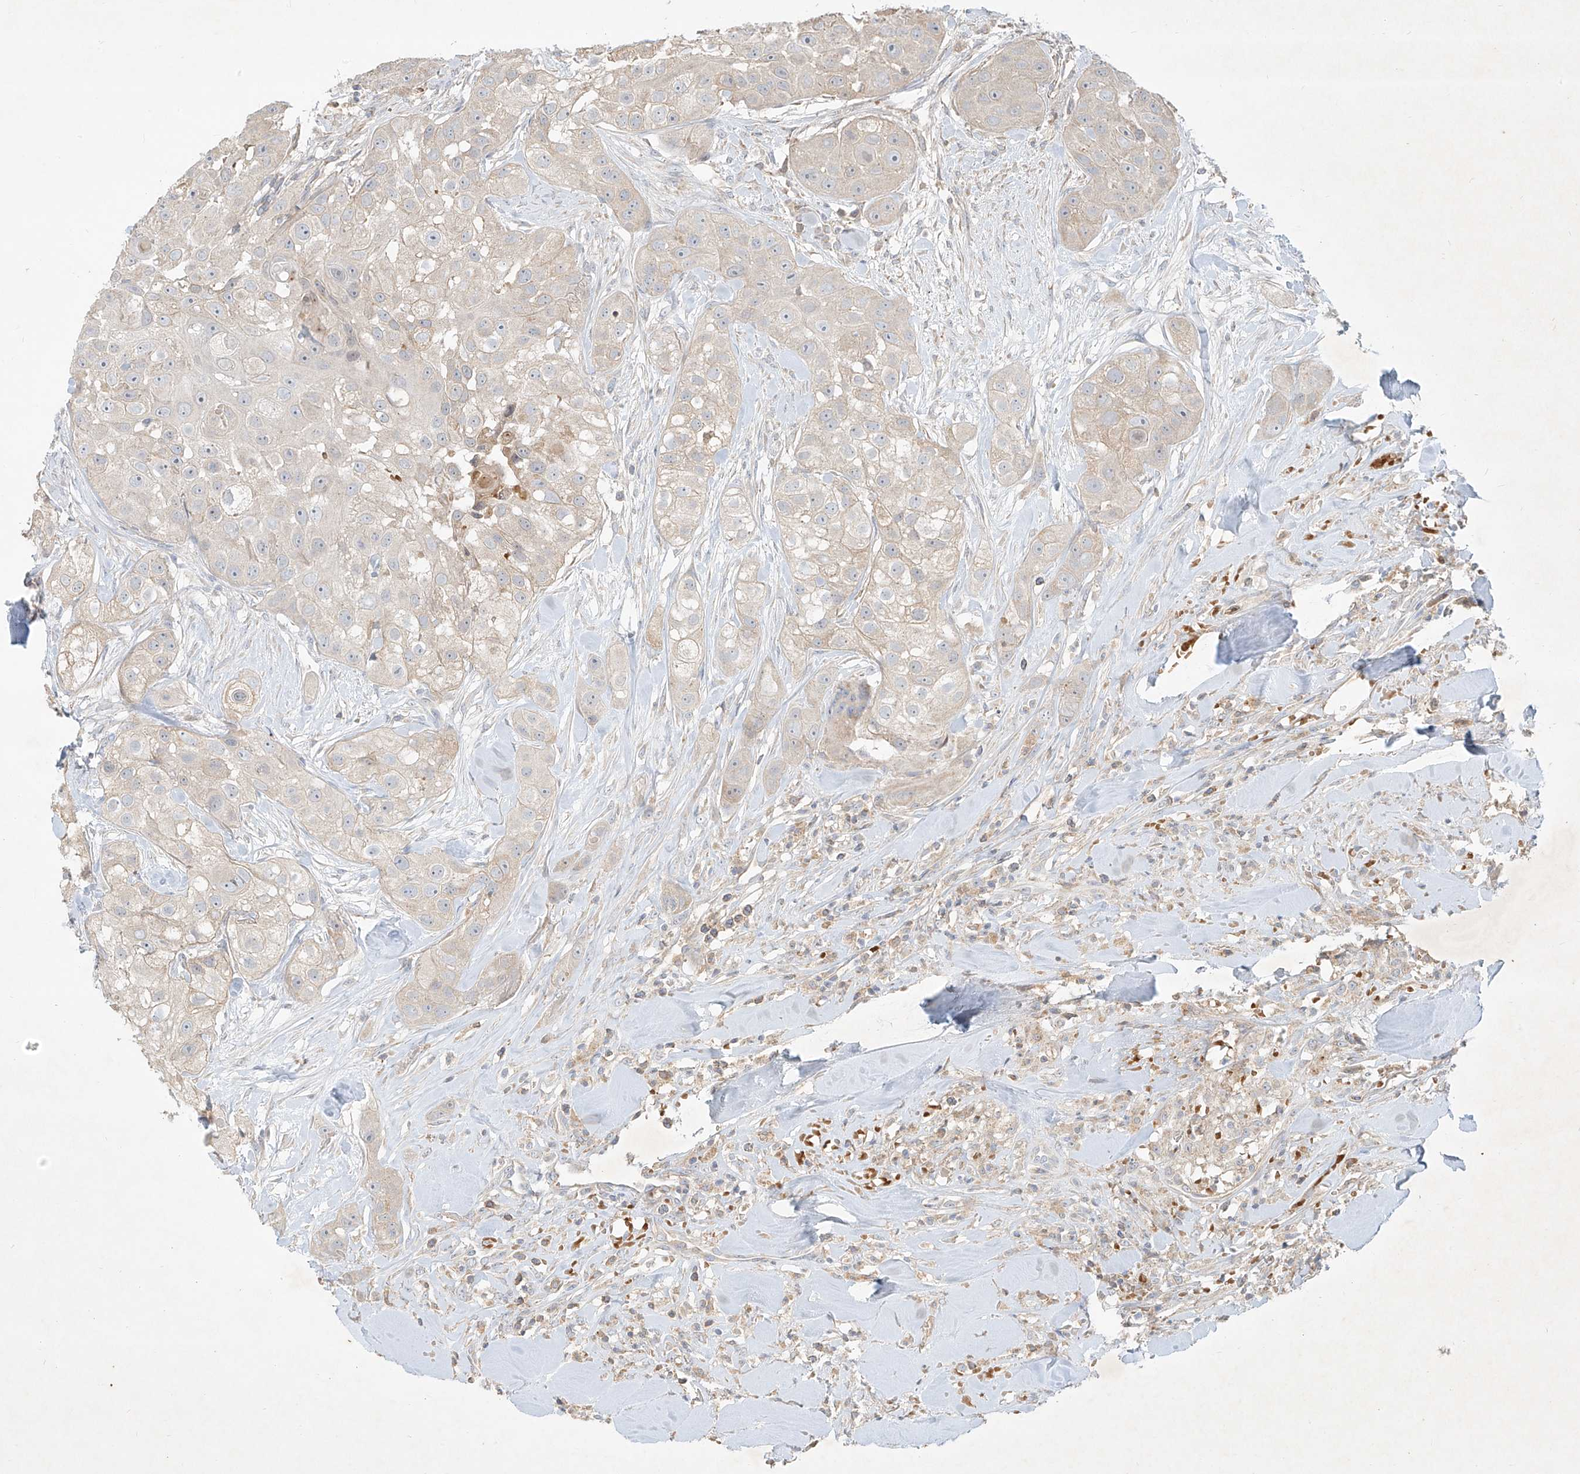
{"staining": {"intensity": "negative", "quantity": "none", "location": "none"}, "tissue": "head and neck cancer", "cell_type": "Tumor cells", "image_type": "cancer", "snomed": [{"axis": "morphology", "description": "Normal tissue, NOS"}, {"axis": "morphology", "description": "Squamous cell carcinoma, NOS"}, {"axis": "topography", "description": "Skeletal muscle"}, {"axis": "topography", "description": "Head-Neck"}], "caption": "This is a photomicrograph of IHC staining of head and neck cancer (squamous cell carcinoma), which shows no expression in tumor cells.", "gene": "KPNA7", "patient": {"sex": "male", "age": 51}}